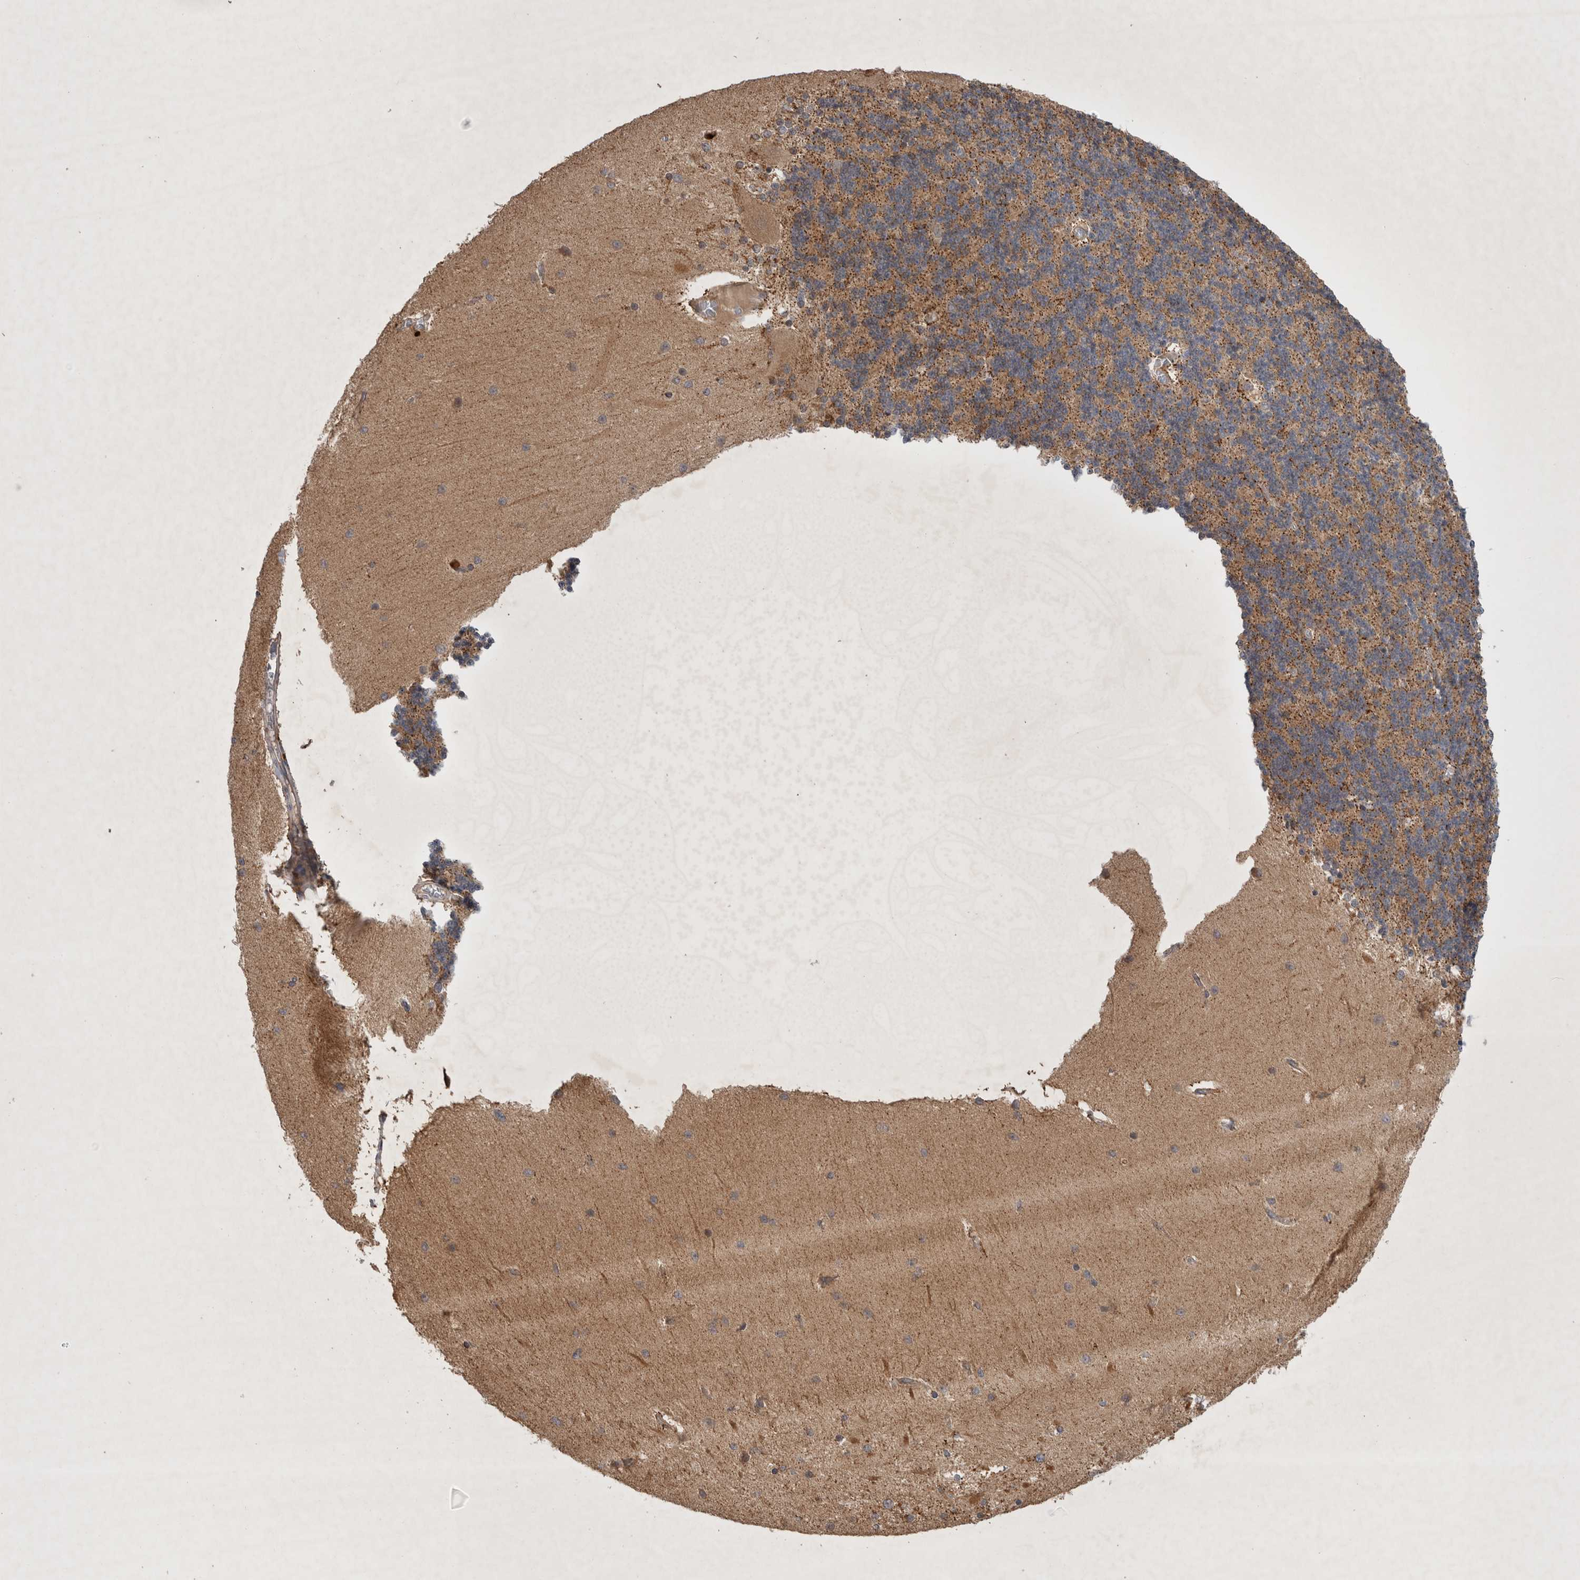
{"staining": {"intensity": "moderate", "quantity": ">75%", "location": "cytoplasmic/membranous"}, "tissue": "cerebellum", "cell_type": "Cells in granular layer", "image_type": "normal", "snomed": [{"axis": "morphology", "description": "Normal tissue, NOS"}, {"axis": "topography", "description": "Cerebellum"}], "caption": "Cells in granular layer demonstrate moderate cytoplasmic/membranous staining in about >75% of cells in benign cerebellum. (DAB (3,3'-diaminobenzidine) = brown stain, brightfield microscopy at high magnification).", "gene": "PDCD2", "patient": {"sex": "female", "age": 54}}